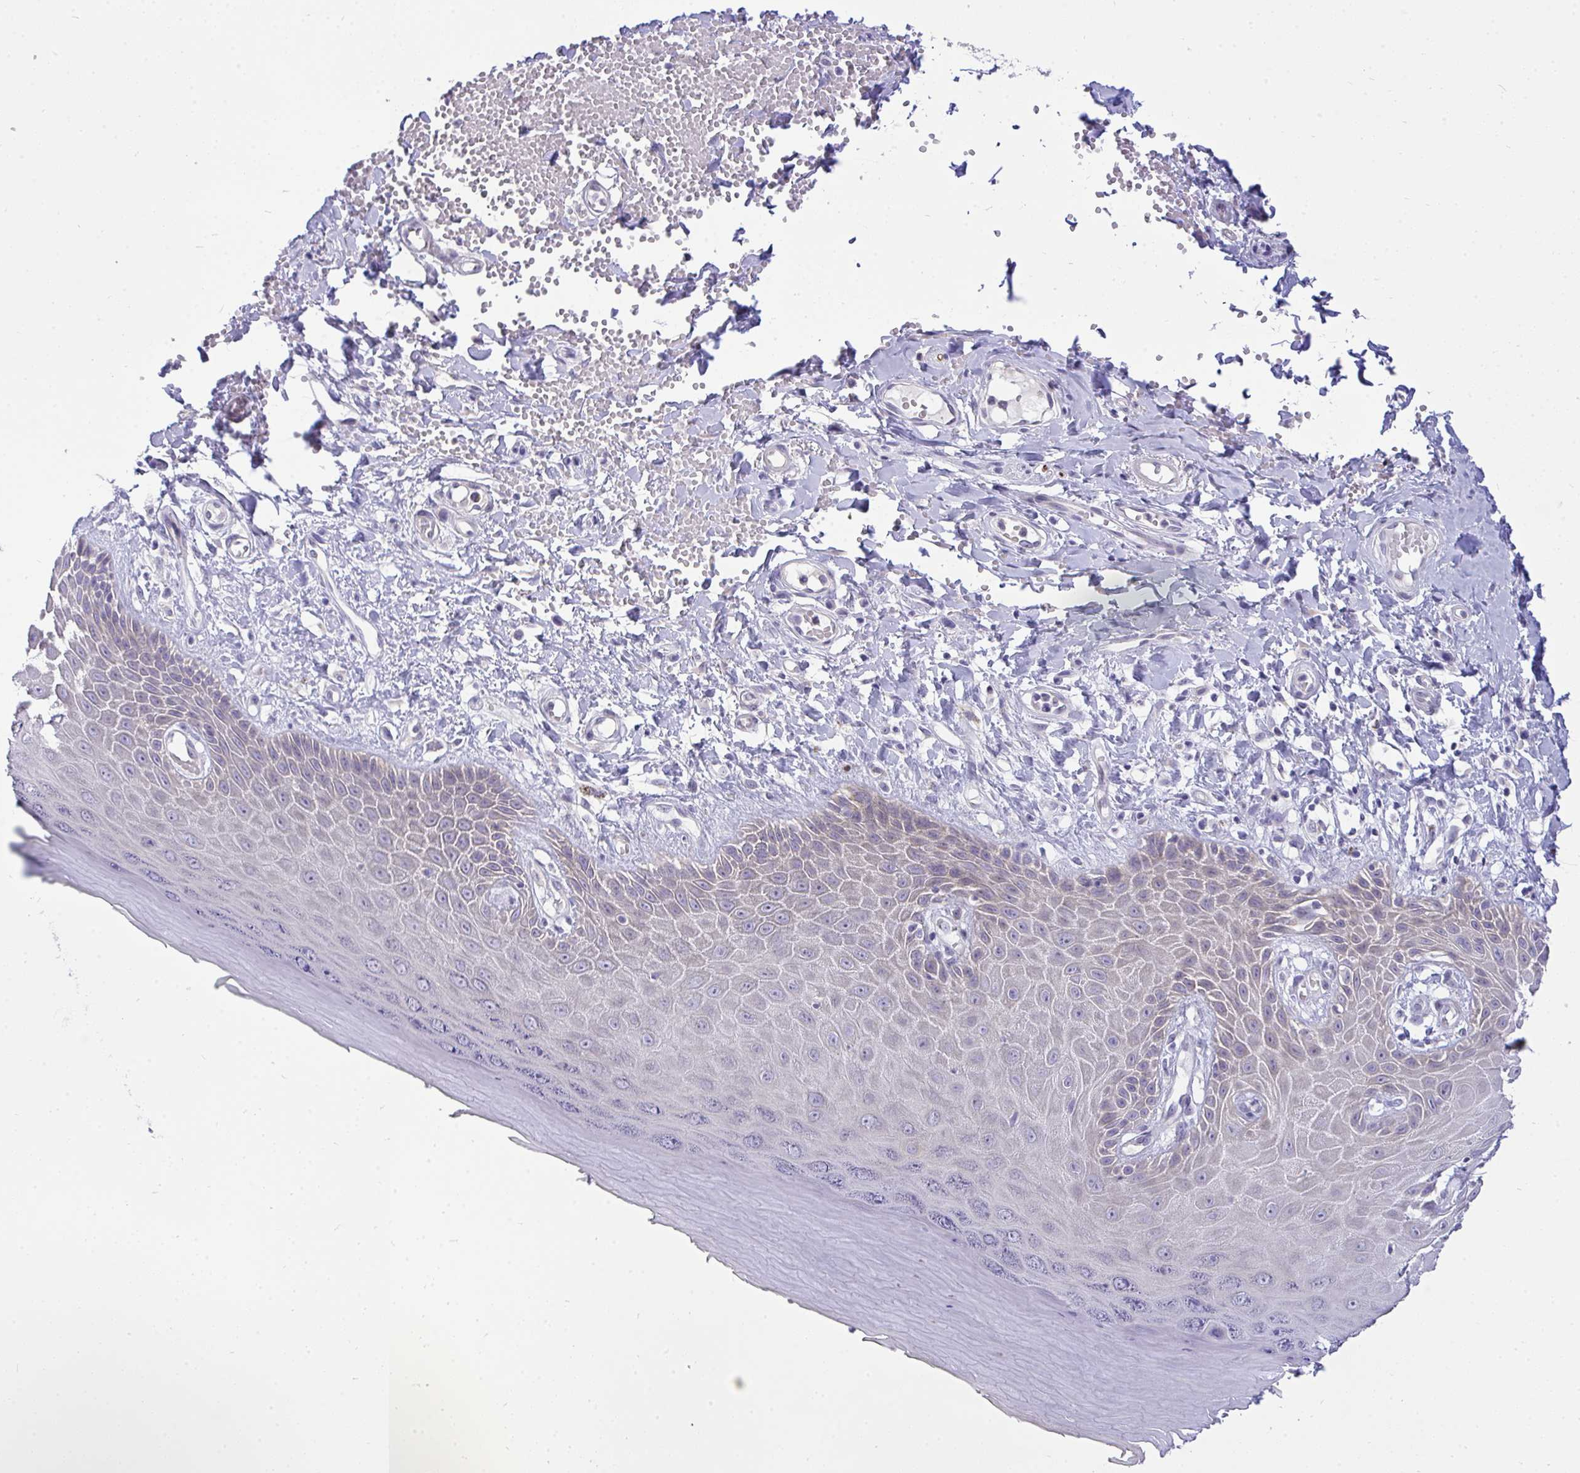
{"staining": {"intensity": "weak", "quantity": "25%-75%", "location": "cytoplasmic/membranous"}, "tissue": "skin", "cell_type": "Epidermal cells", "image_type": "normal", "snomed": [{"axis": "morphology", "description": "Normal tissue, NOS"}, {"axis": "topography", "description": "Anal"}, {"axis": "topography", "description": "Peripheral nerve tissue"}], "caption": "A brown stain shows weak cytoplasmic/membranous staining of a protein in epidermal cells of unremarkable skin. (DAB = brown stain, brightfield microscopy at high magnification).", "gene": "VGLL3", "patient": {"sex": "male", "age": 78}}